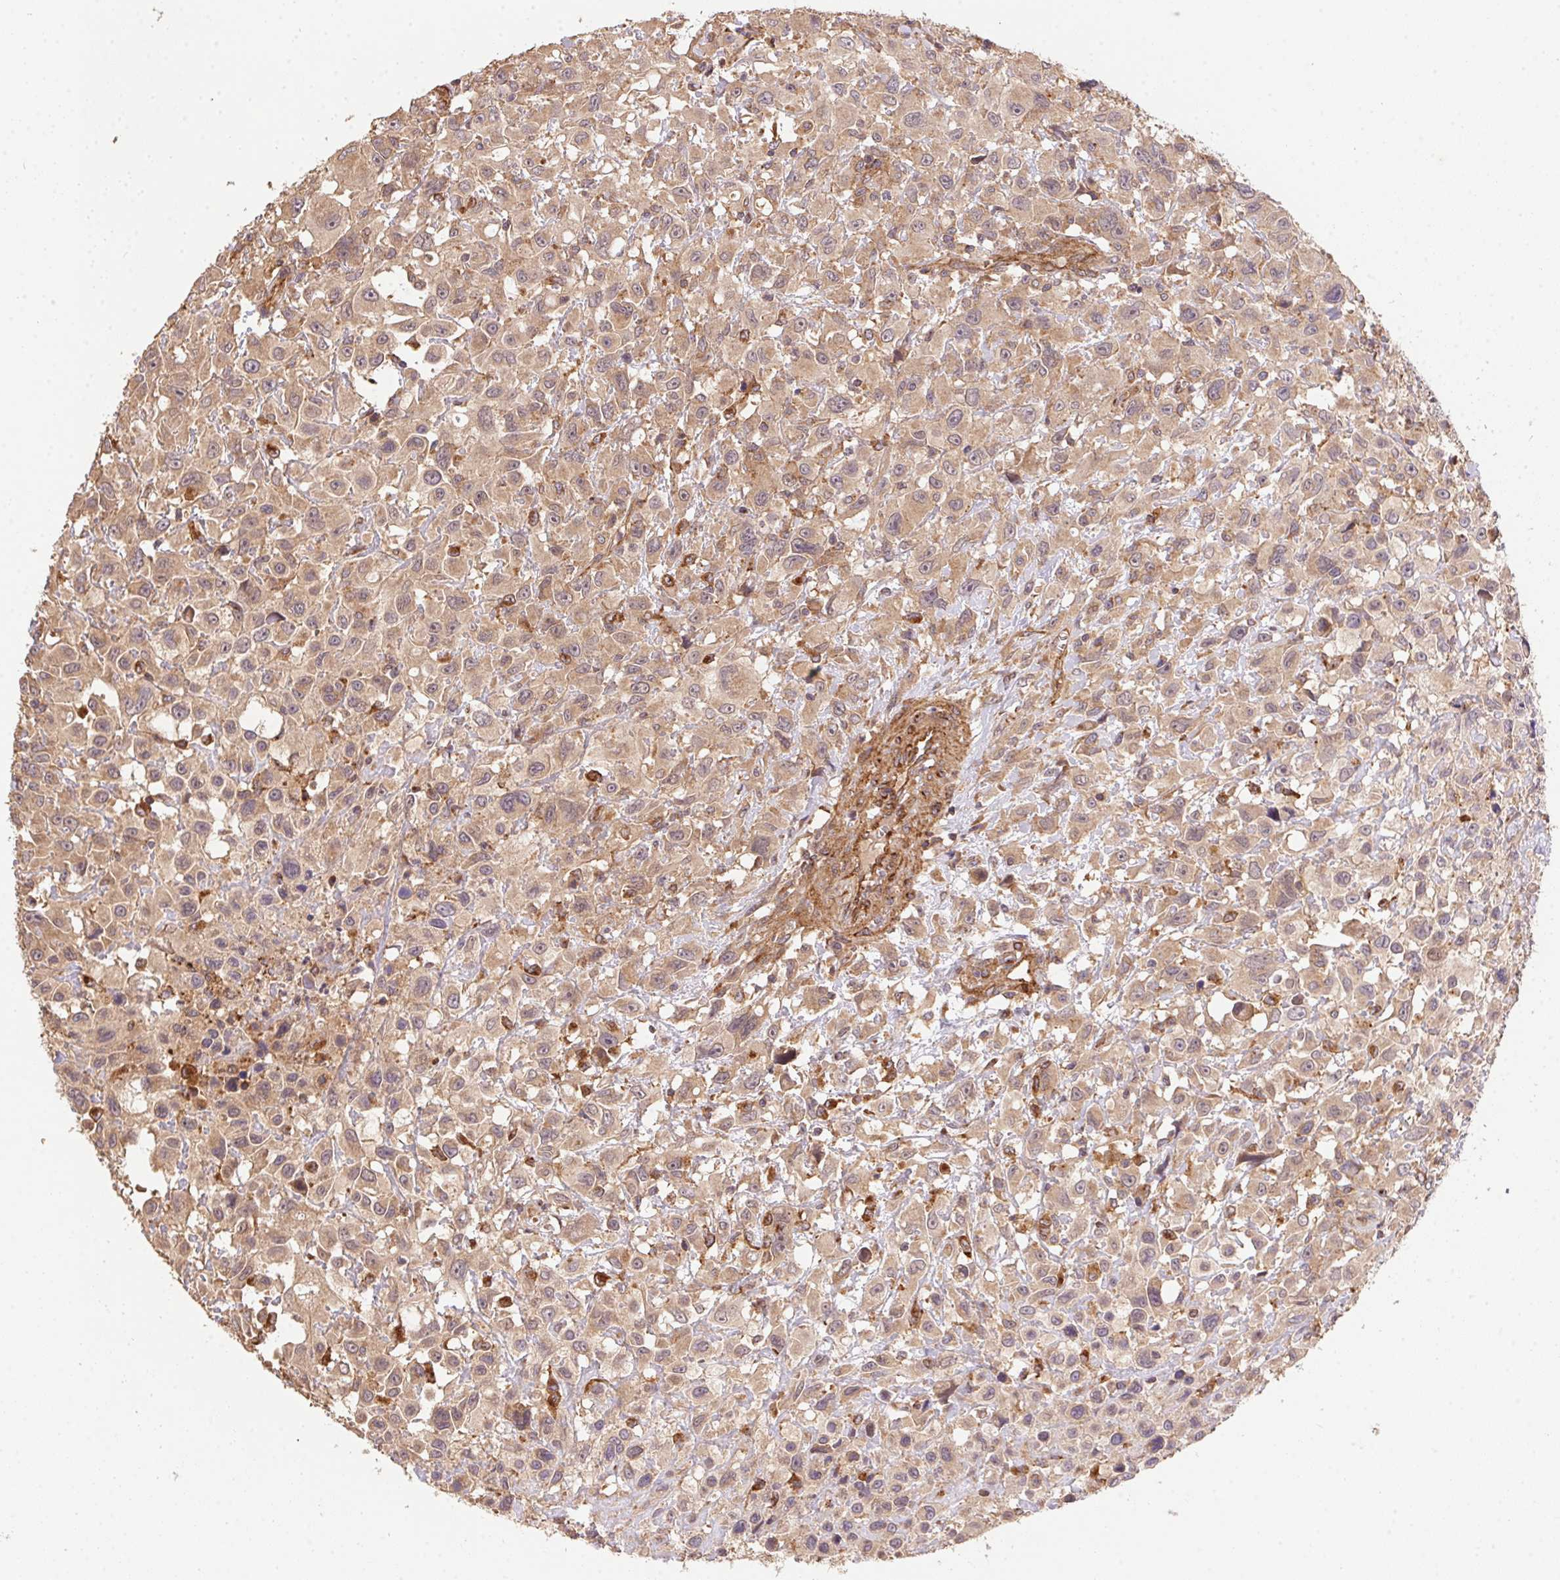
{"staining": {"intensity": "weak", "quantity": ">75%", "location": "cytoplasmic/membranous"}, "tissue": "head and neck cancer", "cell_type": "Tumor cells", "image_type": "cancer", "snomed": [{"axis": "morphology", "description": "Squamous cell carcinoma, NOS"}, {"axis": "morphology", "description": "Squamous cell carcinoma, metastatic, NOS"}, {"axis": "topography", "description": "Oral tissue"}, {"axis": "topography", "description": "Head-Neck"}], "caption": "The photomicrograph exhibits a brown stain indicating the presence of a protein in the cytoplasmic/membranous of tumor cells in head and neck squamous cell carcinoma.", "gene": "USE1", "patient": {"sex": "female", "age": 85}}